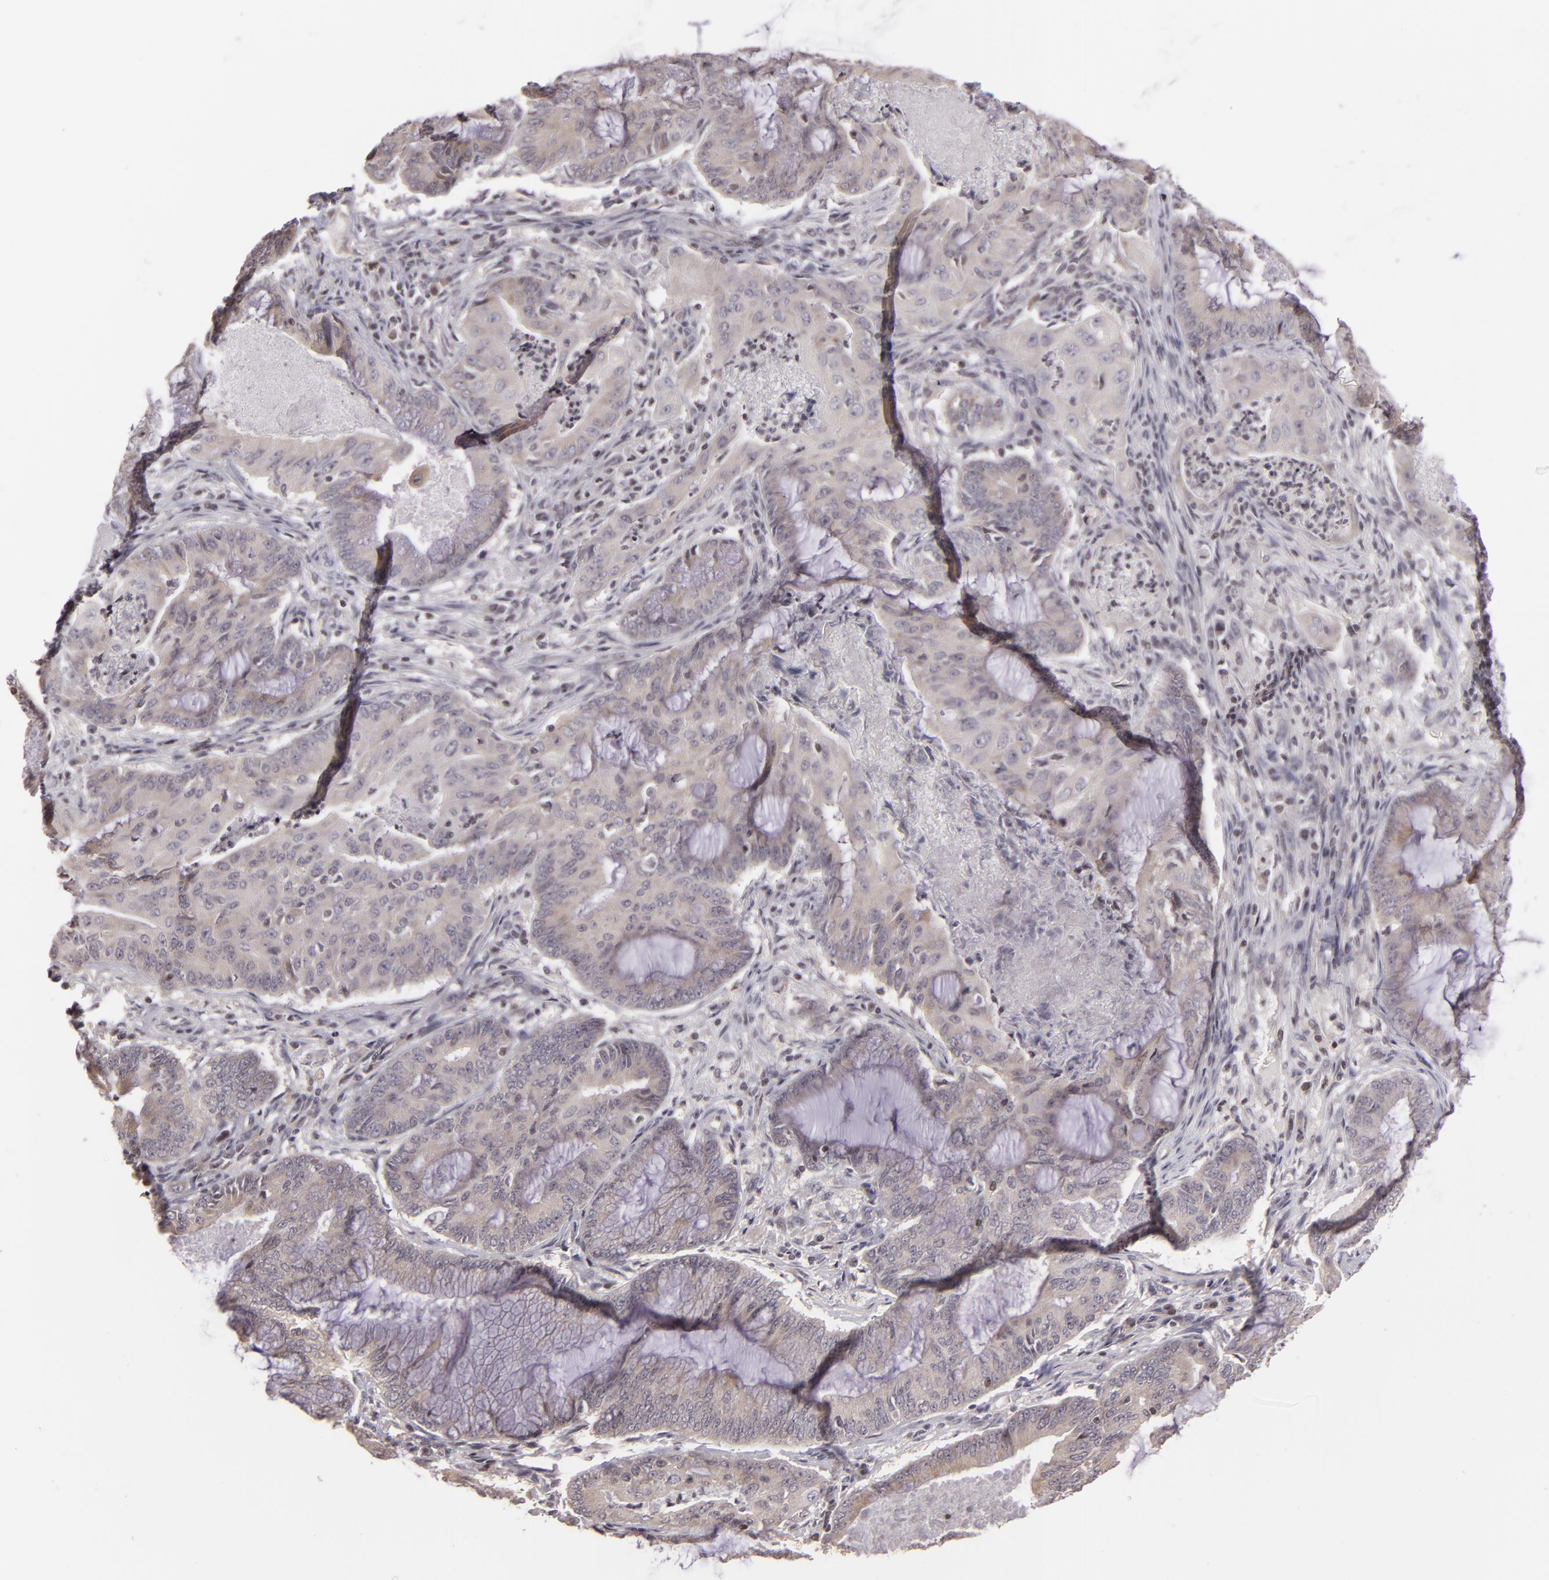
{"staining": {"intensity": "negative", "quantity": "none", "location": "none"}, "tissue": "endometrial cancer", "cell_type": "Tumor cells", "image_type": "cancer", "snomed": [{"axis": "morphology", "description": "Adenocarcinoma, NOS"}, {"axis": "topography", "description": "Endometrium"}], "caption": "Immunohistochemistry (IHC) image of neoplastic tissue: adenocarcinoma (endometrial) stained with DAB reveals no significant protein expression in tumor cells.", "gene": "AKAP6", "patient": {"sex": "female", "age": 63}}